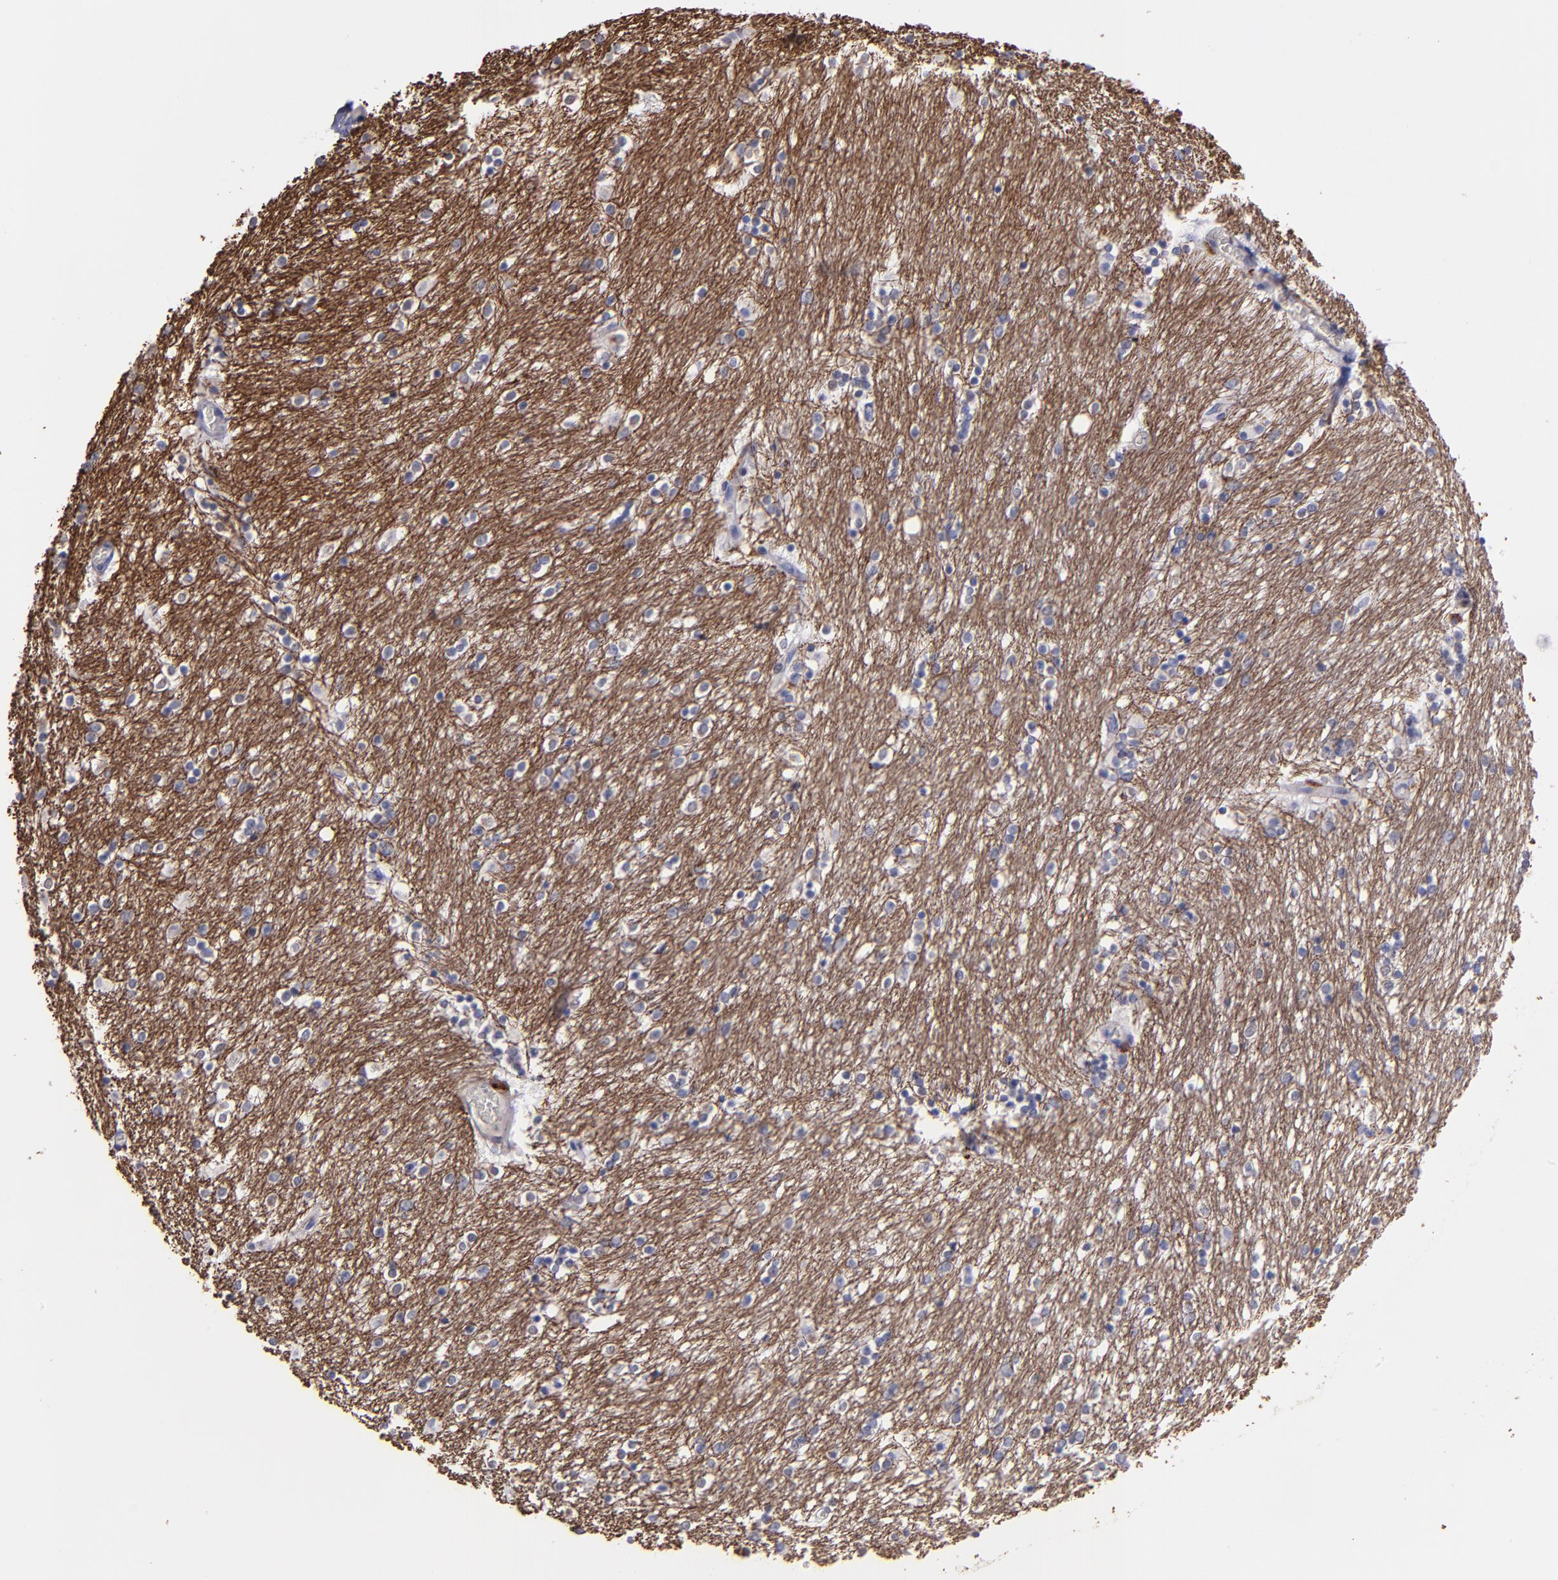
{"staining": {"intensity": "negative", "quantity": "none", "location": "none"}, "tissue": "caudate", "cell_type": "Glial cells", "image_type": "normal", "snomed": [{"axis": "morphology", "description": "Normal tissue, NOS"}, {"axis": "topography", "description": "Lateral ventricle wall"}], "caption": "This micrograph is of benign caudate stained with immunohistochemistry (IHC) to label a protein in brown with the nuclei are counter-stained blue. There is no staining in glial cells.", "gene": "CTSS", "patient": {"sex": "female", "age": 54}}